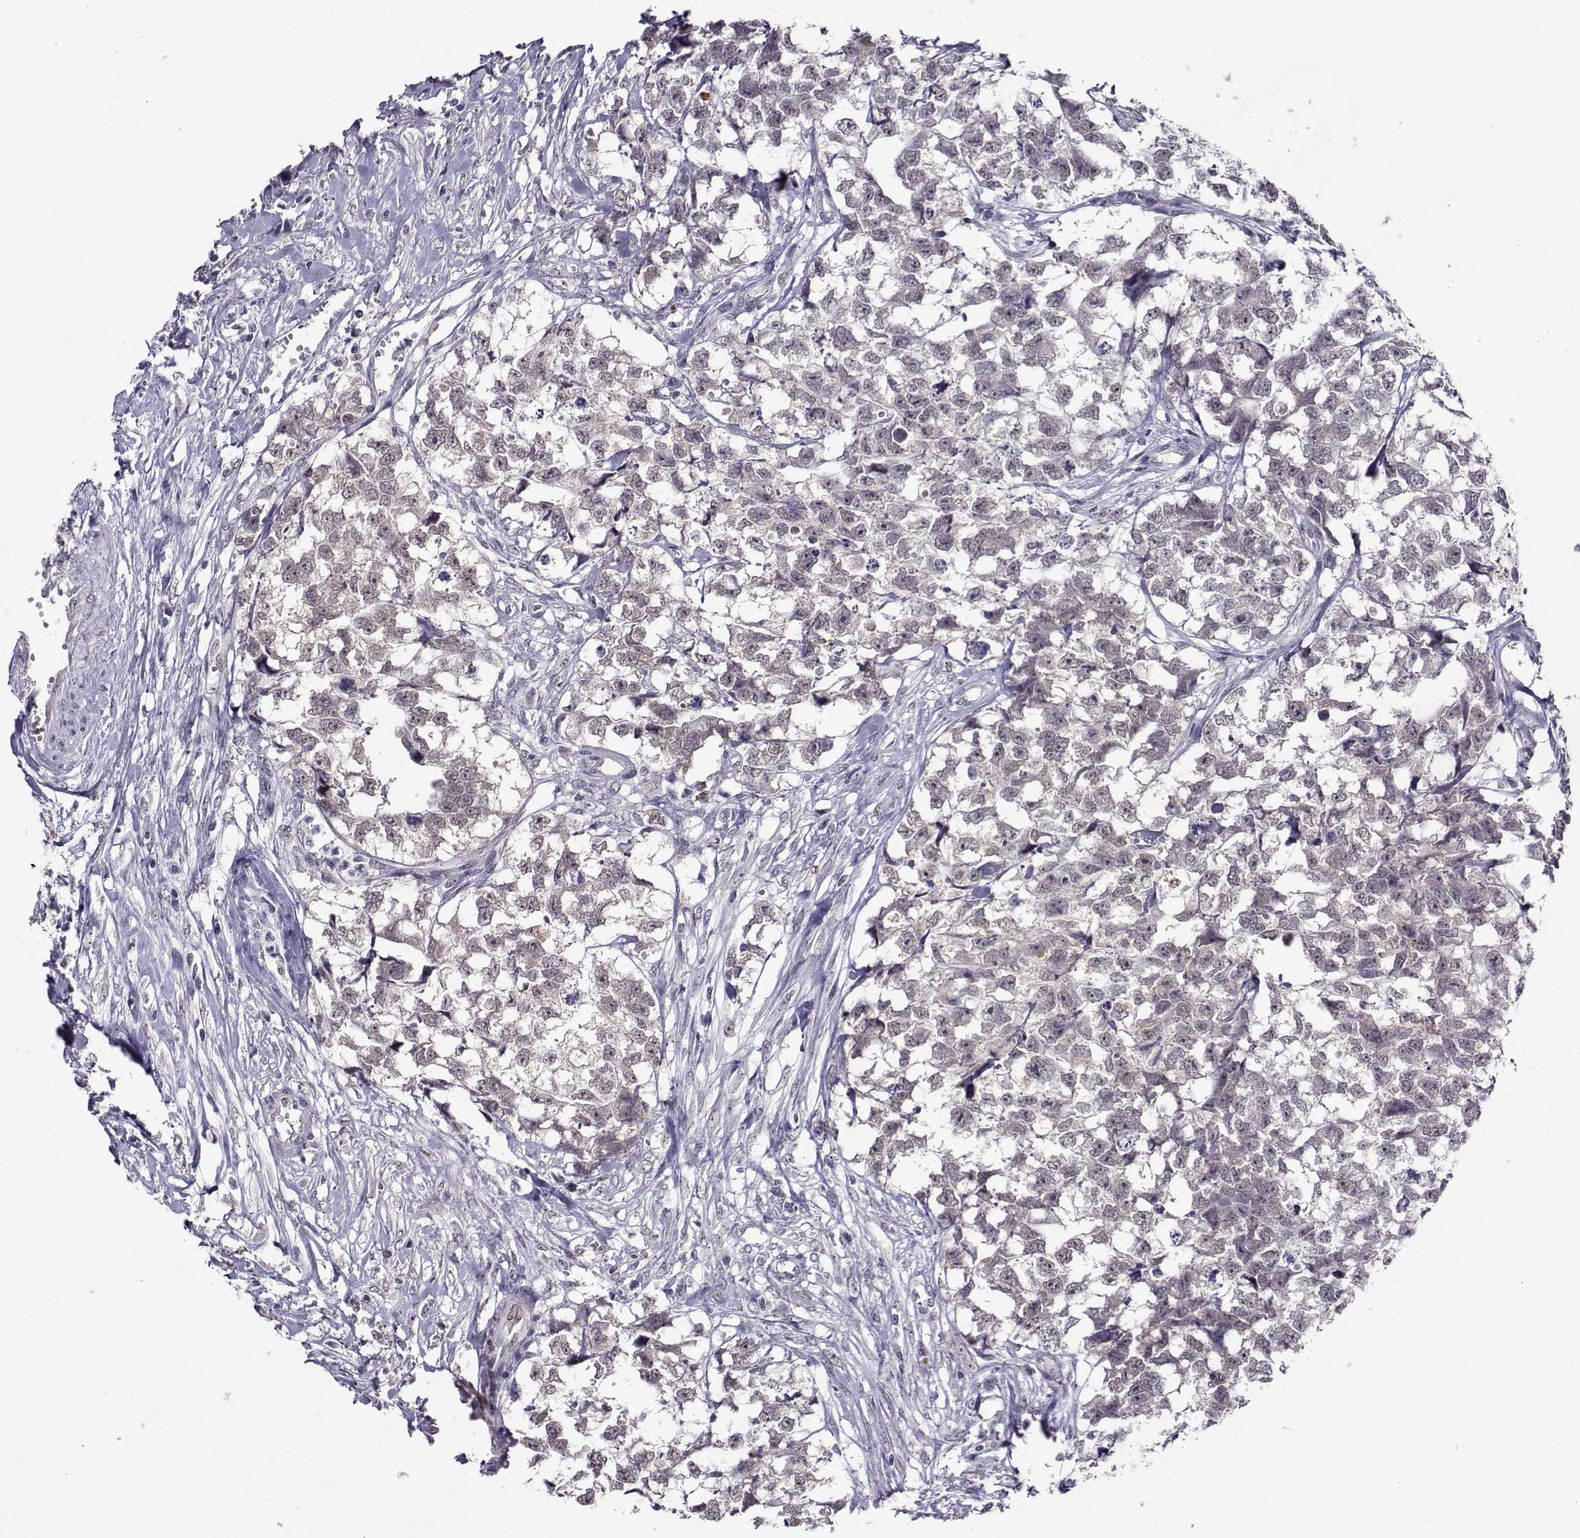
{"staining": {"intensity": "negative", "quantity": "none", "location": "none"}, "tissue": "testis cancer", "cell_type": "Tumor cells", "image_type": "cancer", "snomed": [{"axis": "morphology", "description": "Carcinoma, Embryonal, NOS"}, {"axis": "morphology", "description": "Teratoma, malignant, NOS"}, {"axis": "topography", "description": "Testis"}], "caption": "The histopathology image demonstrates no significant staining in tumor cells of testis cancer (malignant teratoma).", "gene": "DDX20", "patient": {"sex": "male", "age": 44}}